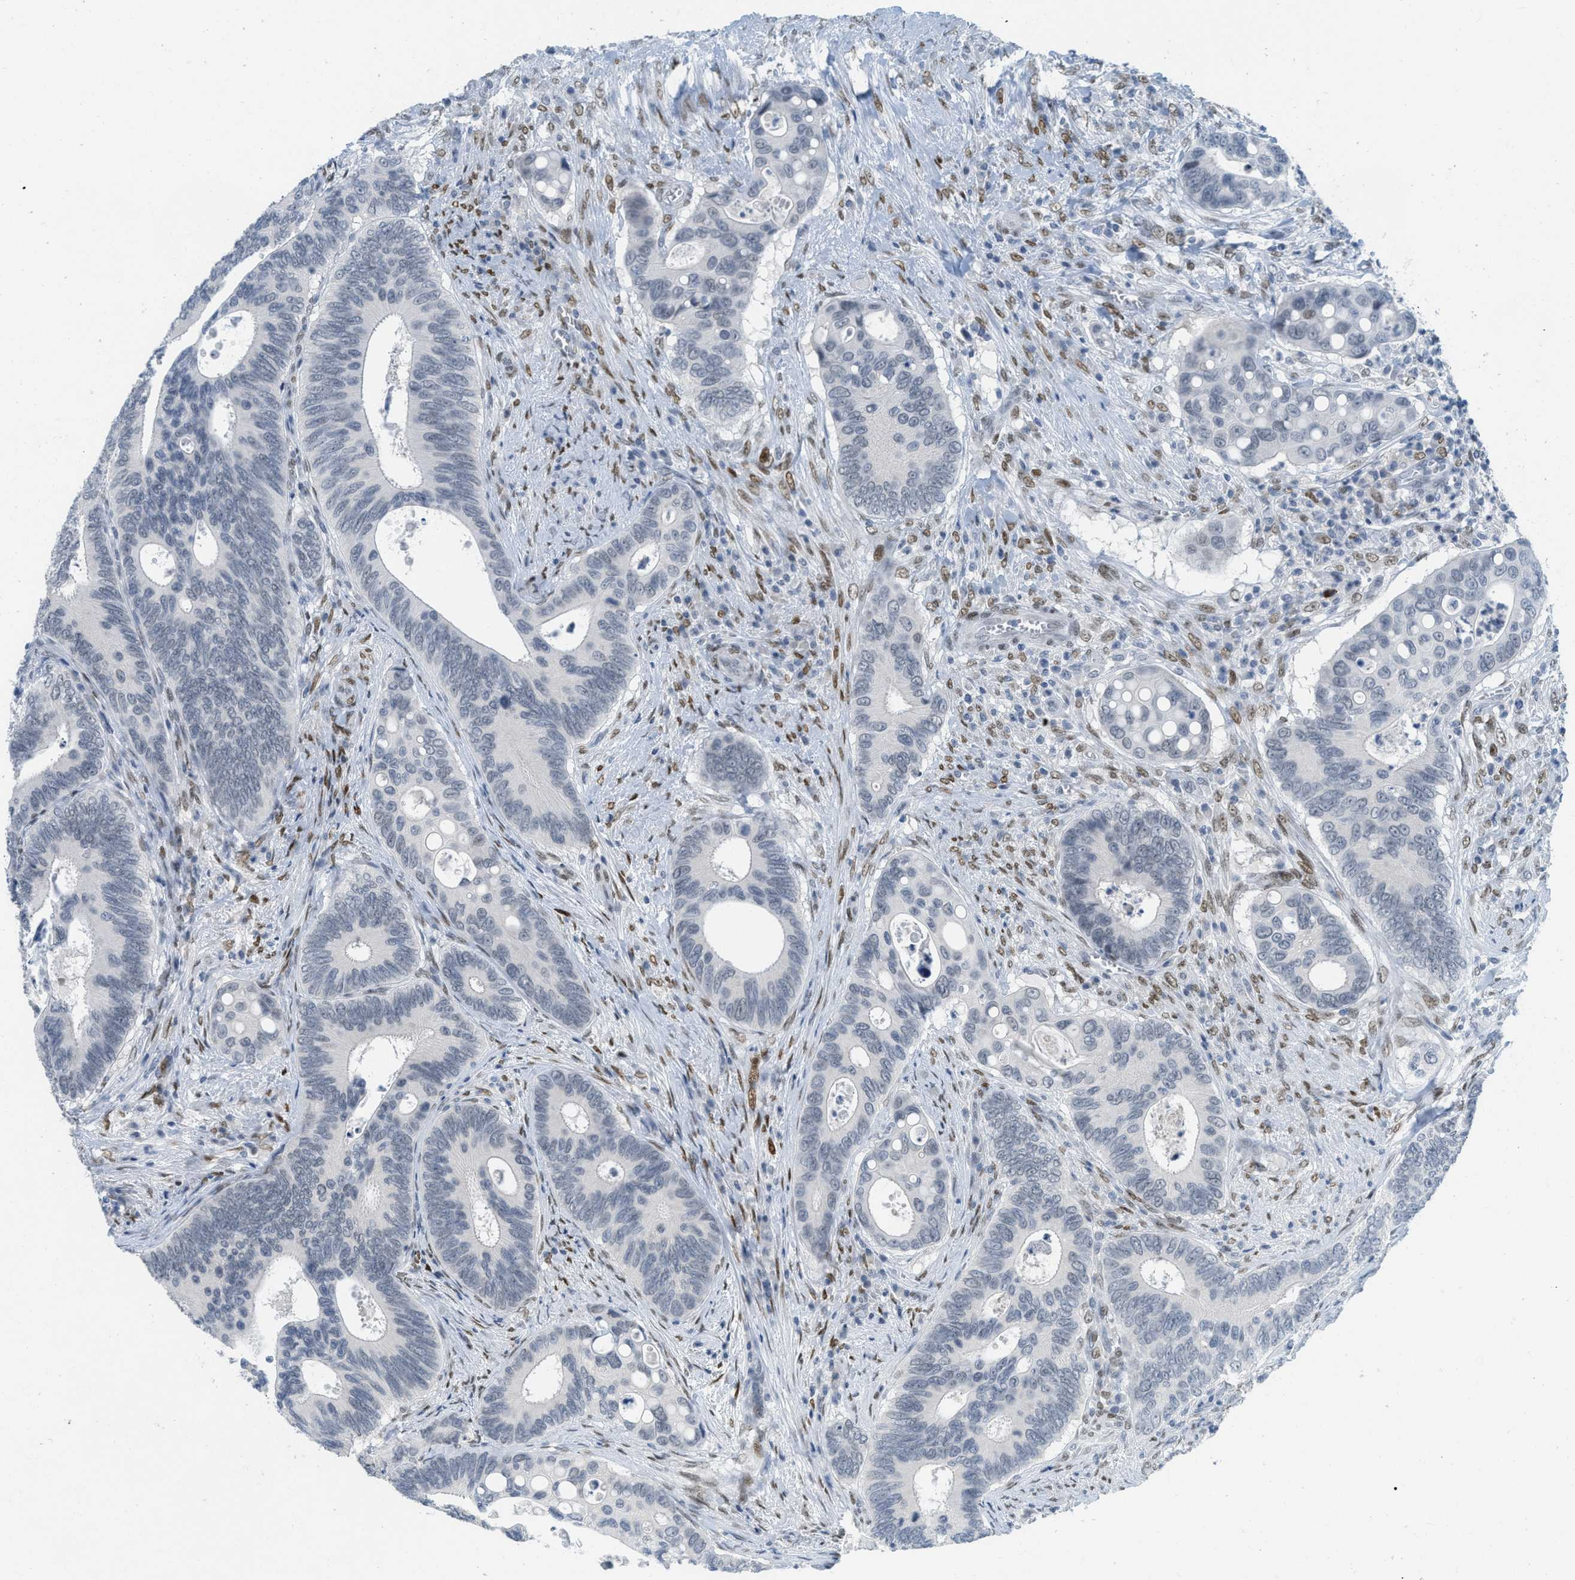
{"staining": {"intensity": "negative", "quantity": "none", "location": "none"}, "tissue": "colorectal cancer", "cell_type": "Tumor cells", "image_type": "cancer", "snomed": [{"axis": "morphology", "description": "Inflammation, NOS"}, {"axis": "morphology", "description": "Adenocarcinoma, NOS"}, {"axis": "topography", "description": "Colon"}], "caption": "Colorectal adenocarcinoma was stained to show a protein in brown. There is no significant expression in tumor cells.", "gene": "PBX1", "patient": {"sex": "male", "age": 72}}